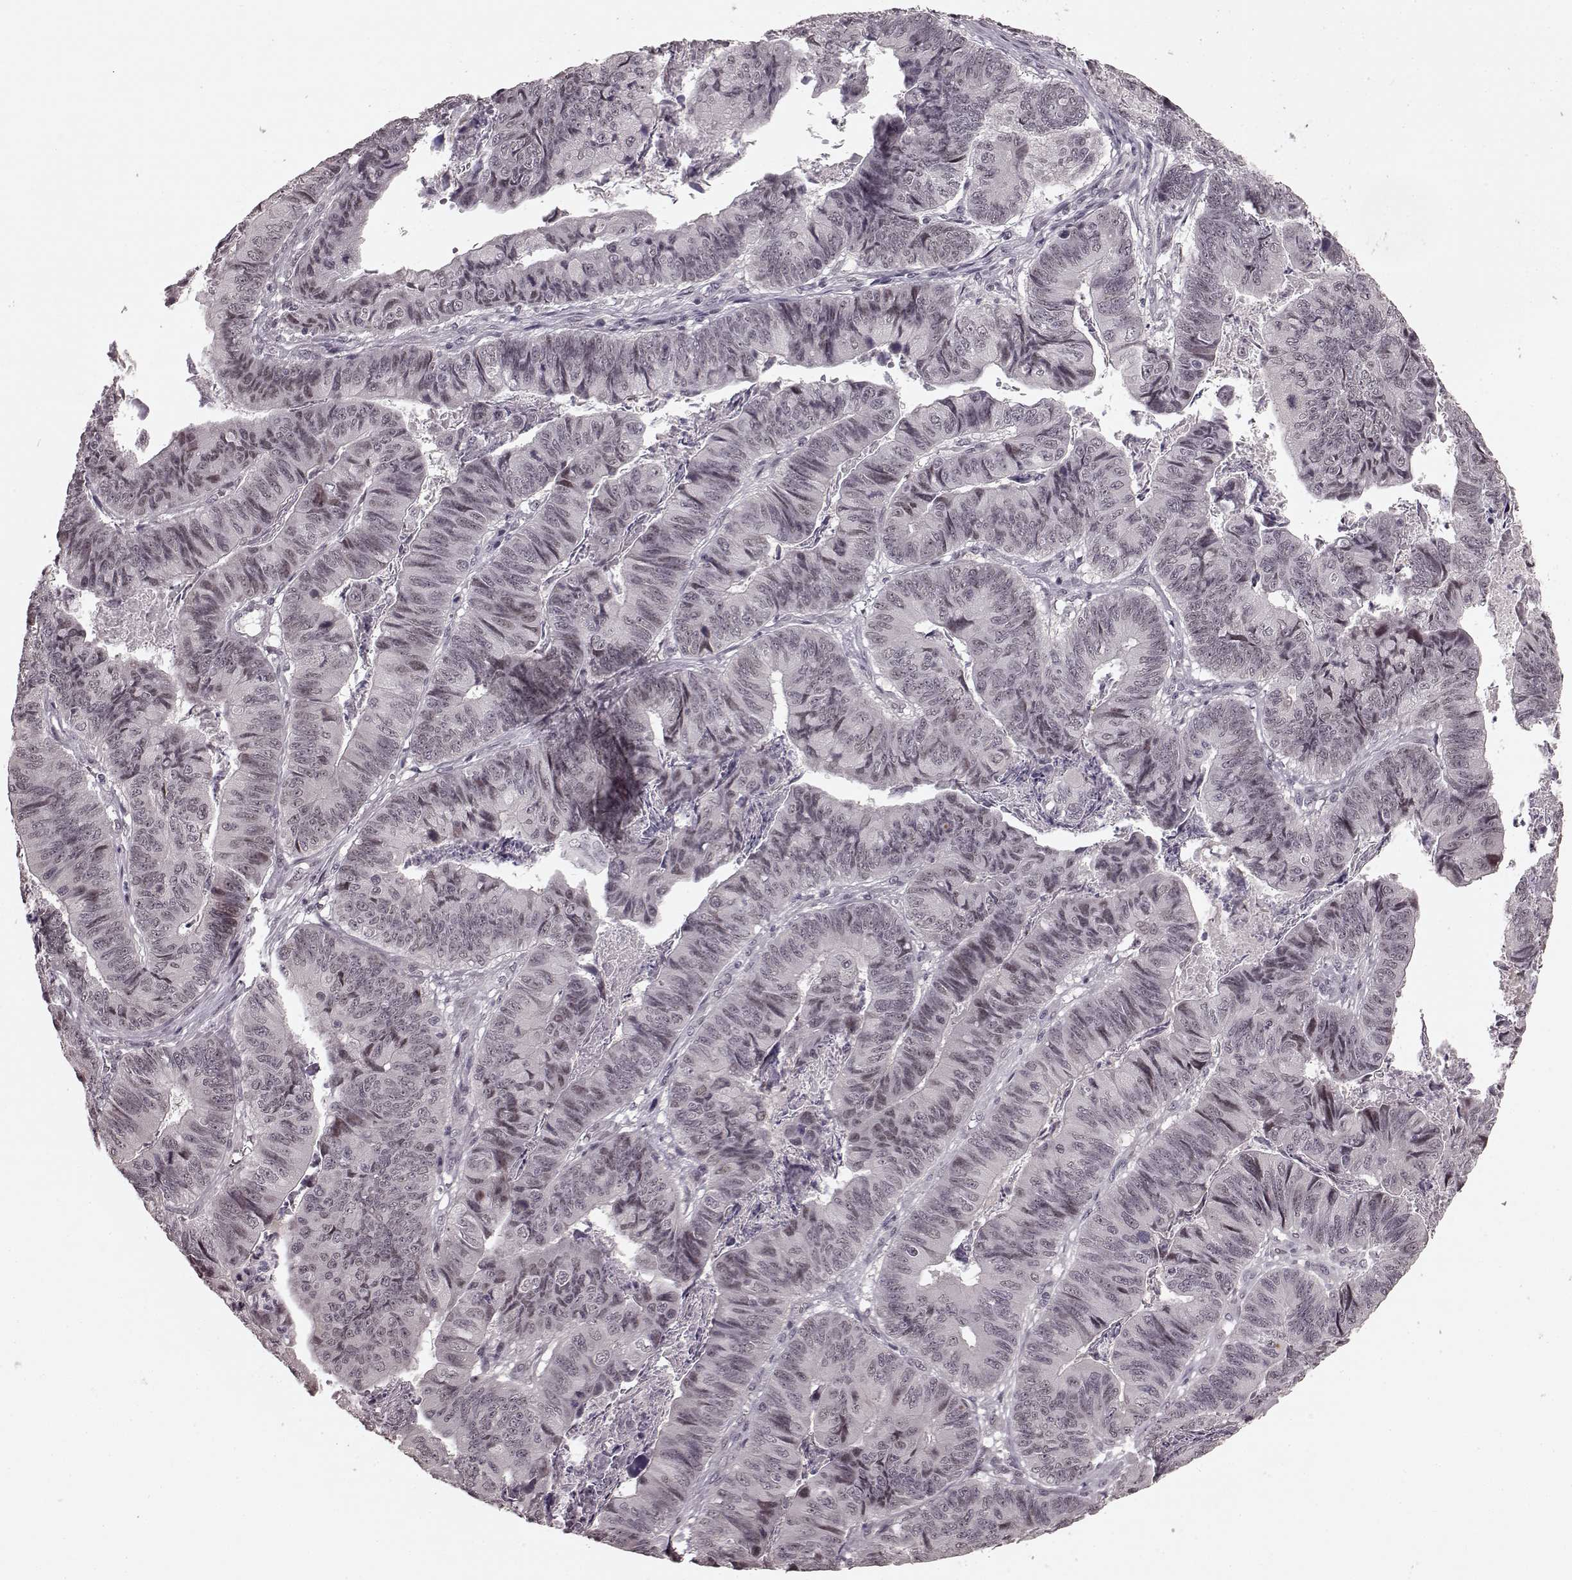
{"staining": {"intensity": "negative", "quantity": "none", "location": "none"}, "tissue": "stomach cancer", "cell_type": "Tumor cells", "image_type": "cancer", "snomed": [{"axis": "morphology", "description": "Adenocarcinoma, NOS"}, {"axis": "topography", "description": "Stomach, lower"}], "caption": "Immunohistochemical staining of human stomach cancer (adenocarcinoma) exhibits no significant staining in tumor cells.", "gene": "PLCB4", "patient": {"sex": "male", "age": 77}}